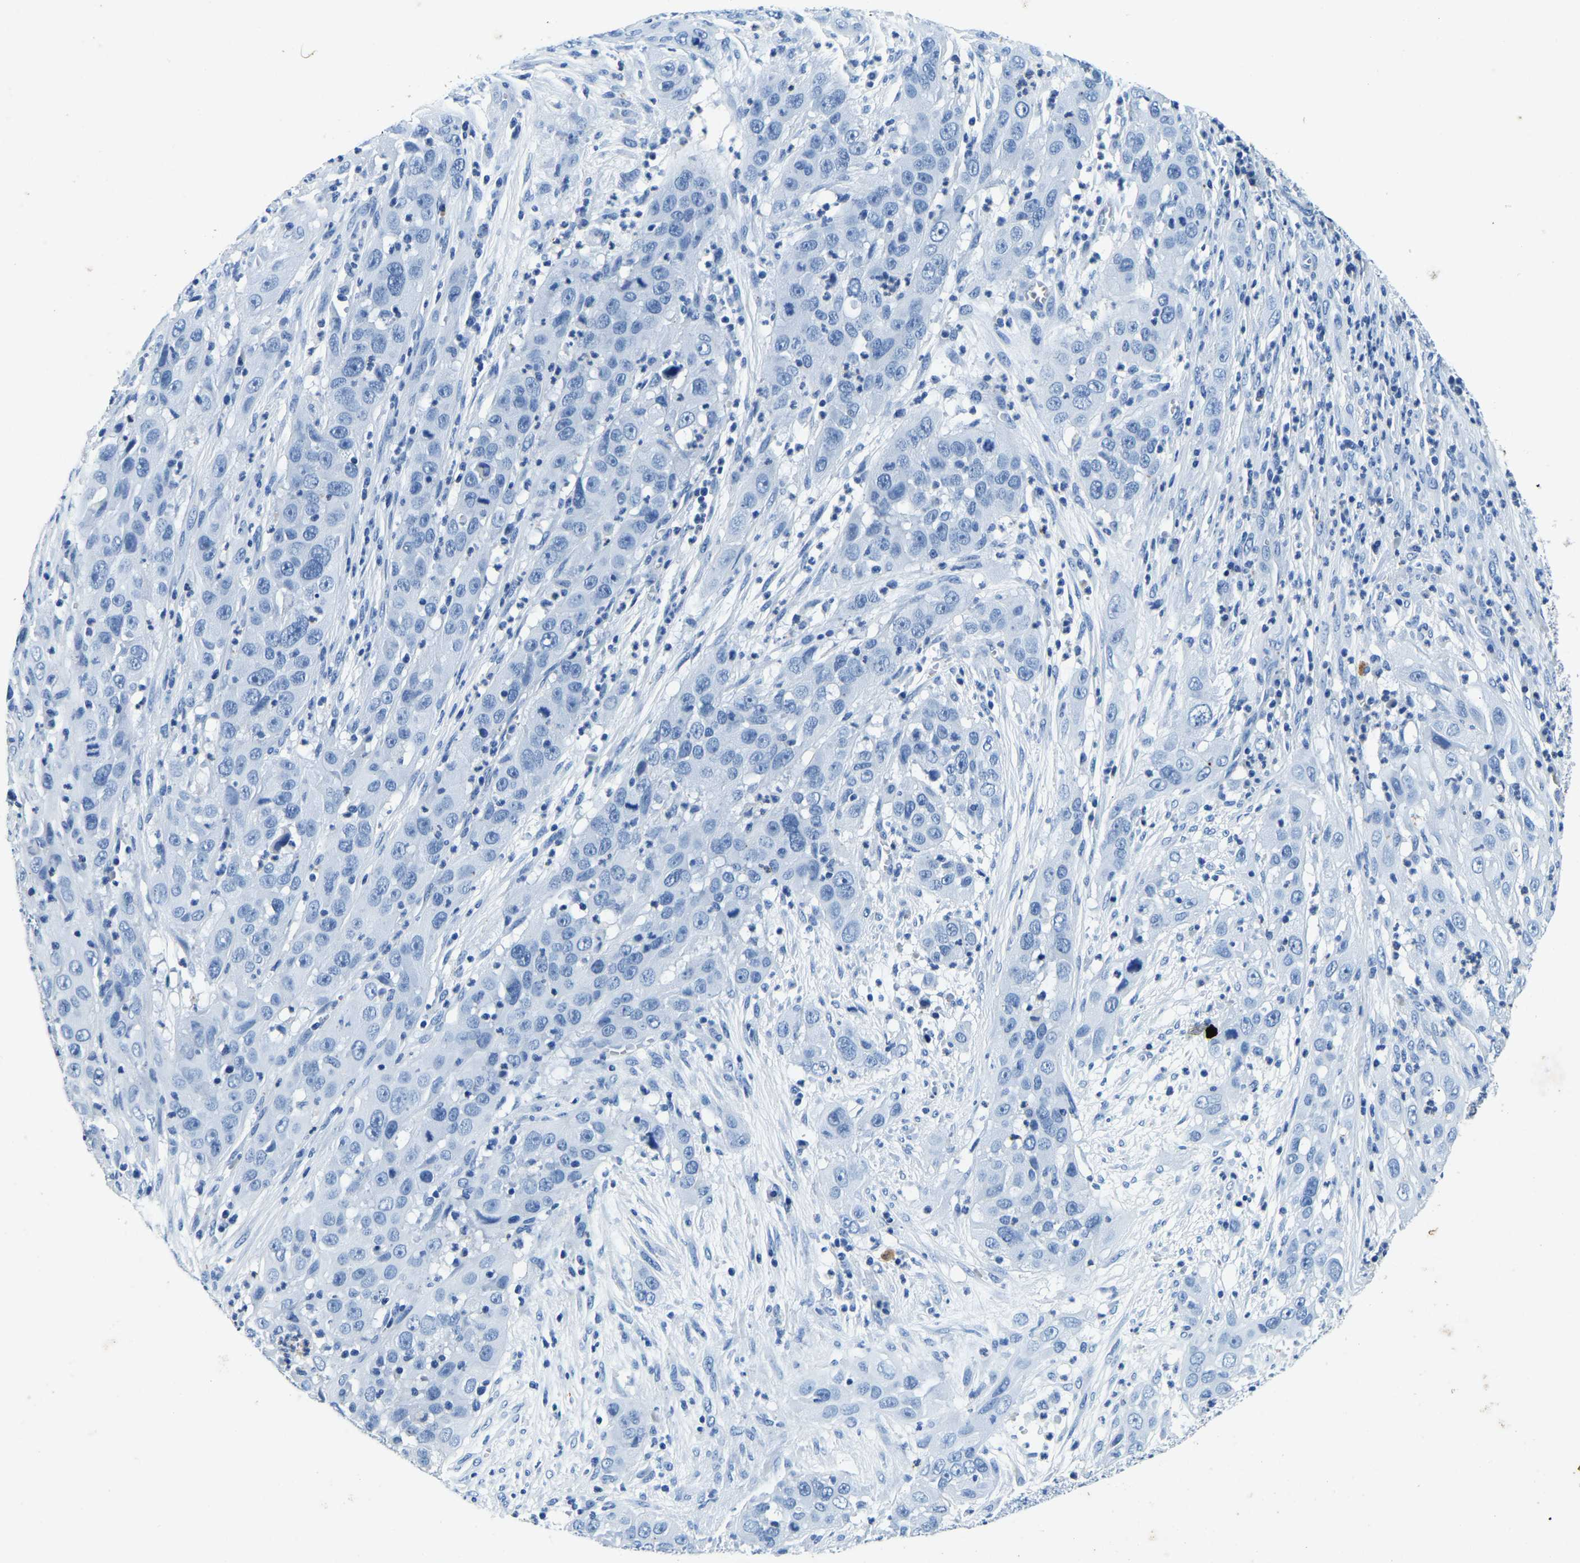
{"staining": {"intensity": "negative", "quantity": "none", "location": "none"}, "tissue": "cervical cancer", "cell_type": "Tumor cells", "image_type": "cancer", "snomed": [{"axis": "morphology", "description": "Squamous cell carcinoma, NOS"}, {"axis": "topography", "description": "Cervix"}], "caption": "Cervical cancer was stained to show a protein in brown. There is no significant staining in tumor cells.", "gene": "UBN2", "patient": {"sex": "female", "age": 32}}